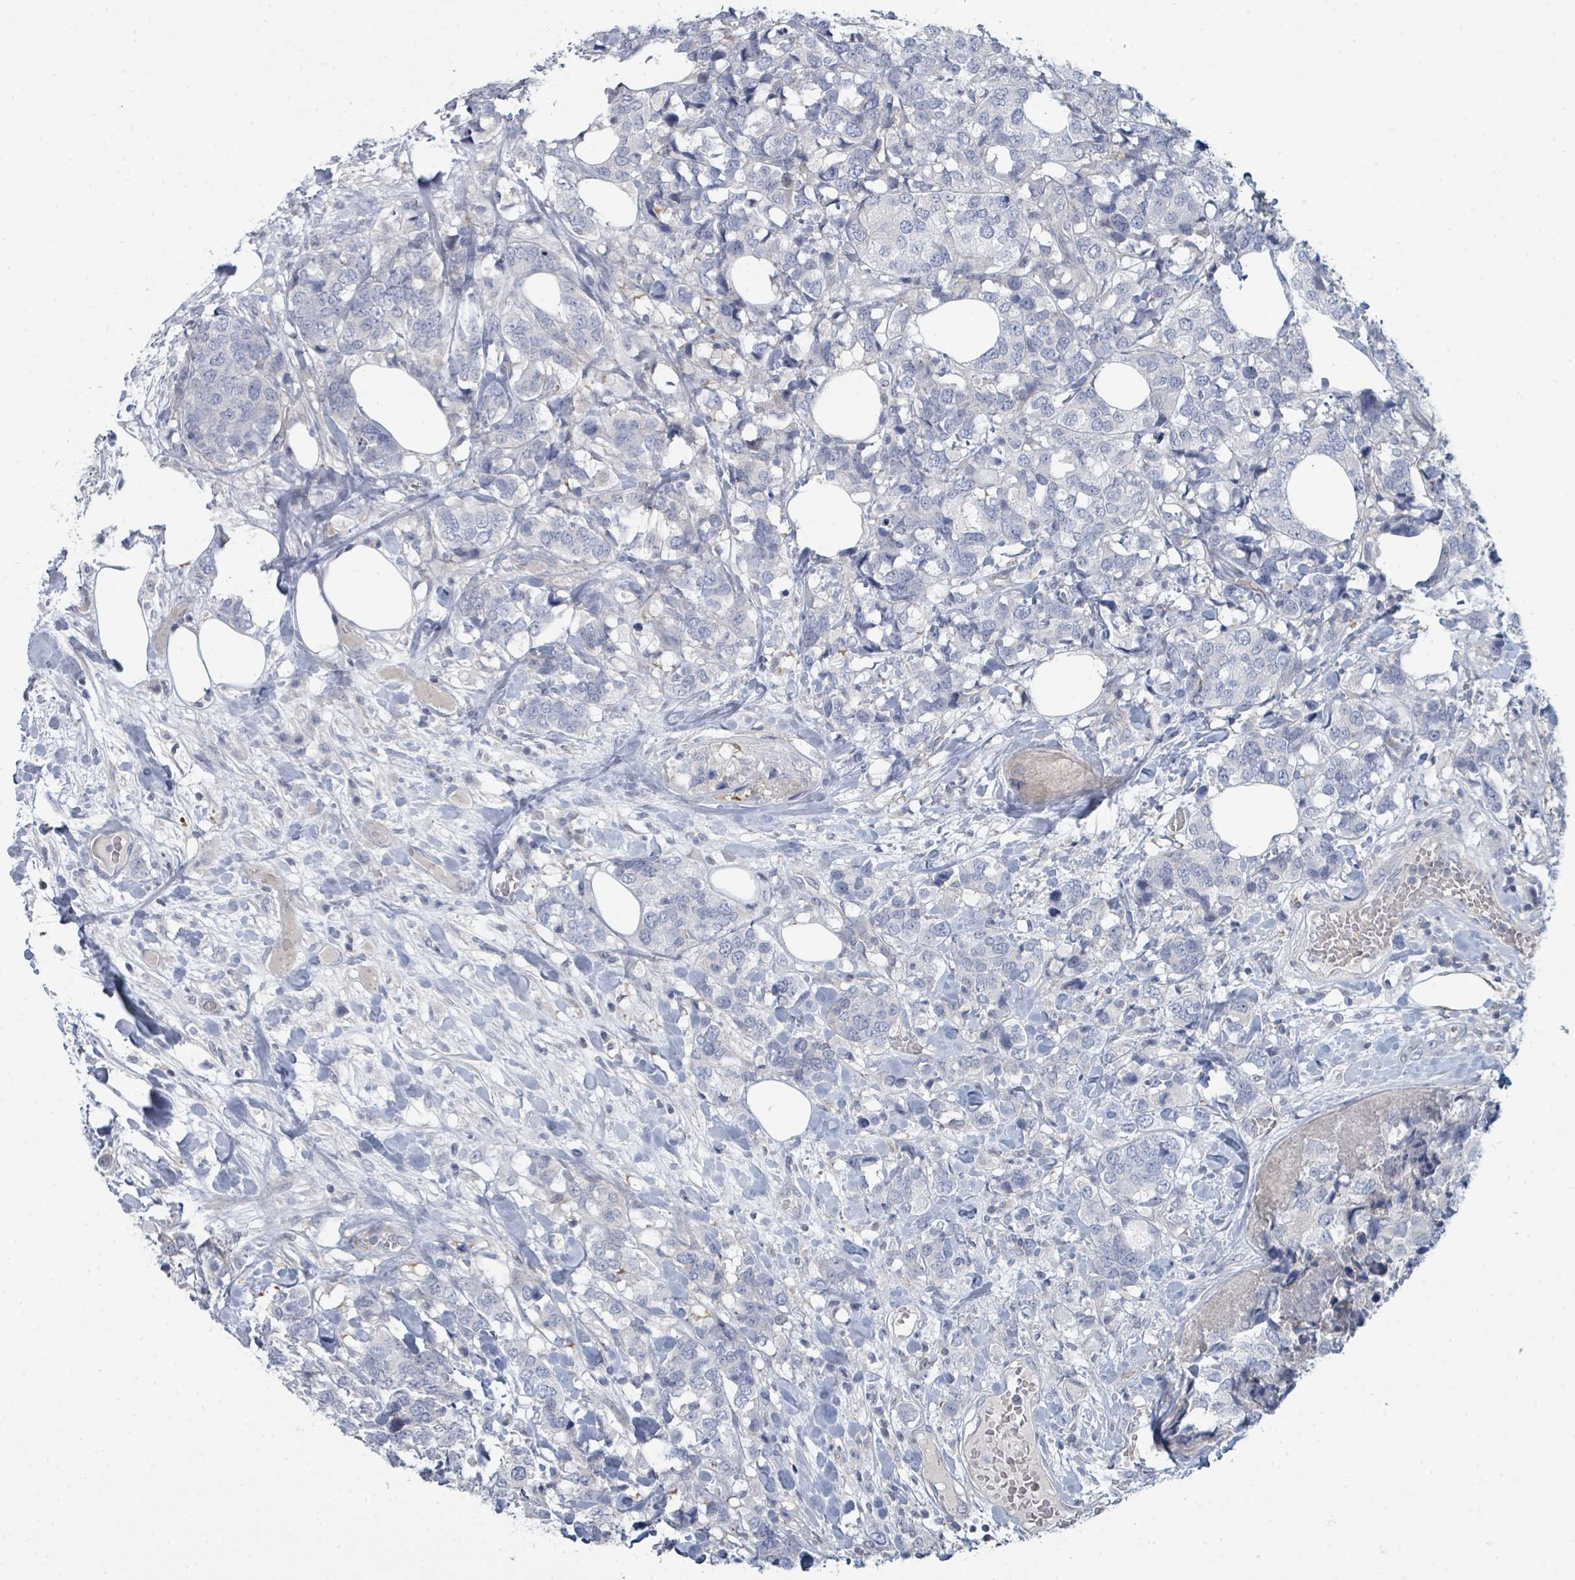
{"staining": {"intensity": "negative", "quantity": "none", "location": "none"}, "tissue": "breast cancer", "cell_type": "Tumor cells", "image_type": "cancer", "snomed": [{"axis": "morphology", "description": "Lobular carcinoma"}, {"axis": "topography", "description": "Breast"}], "caption": "IHC image of human breast cancer (lobular carcinoma) stained for a protein (brown), which reveals no staining in tumor cells. The staining is performed using DAB (3,3'-diaminobenzidine) brown chromogen with nuclei counter-stained in using hematoxylin.", "gene": "SLC25A45", "patient": {"sex": "female", "age": 59}}